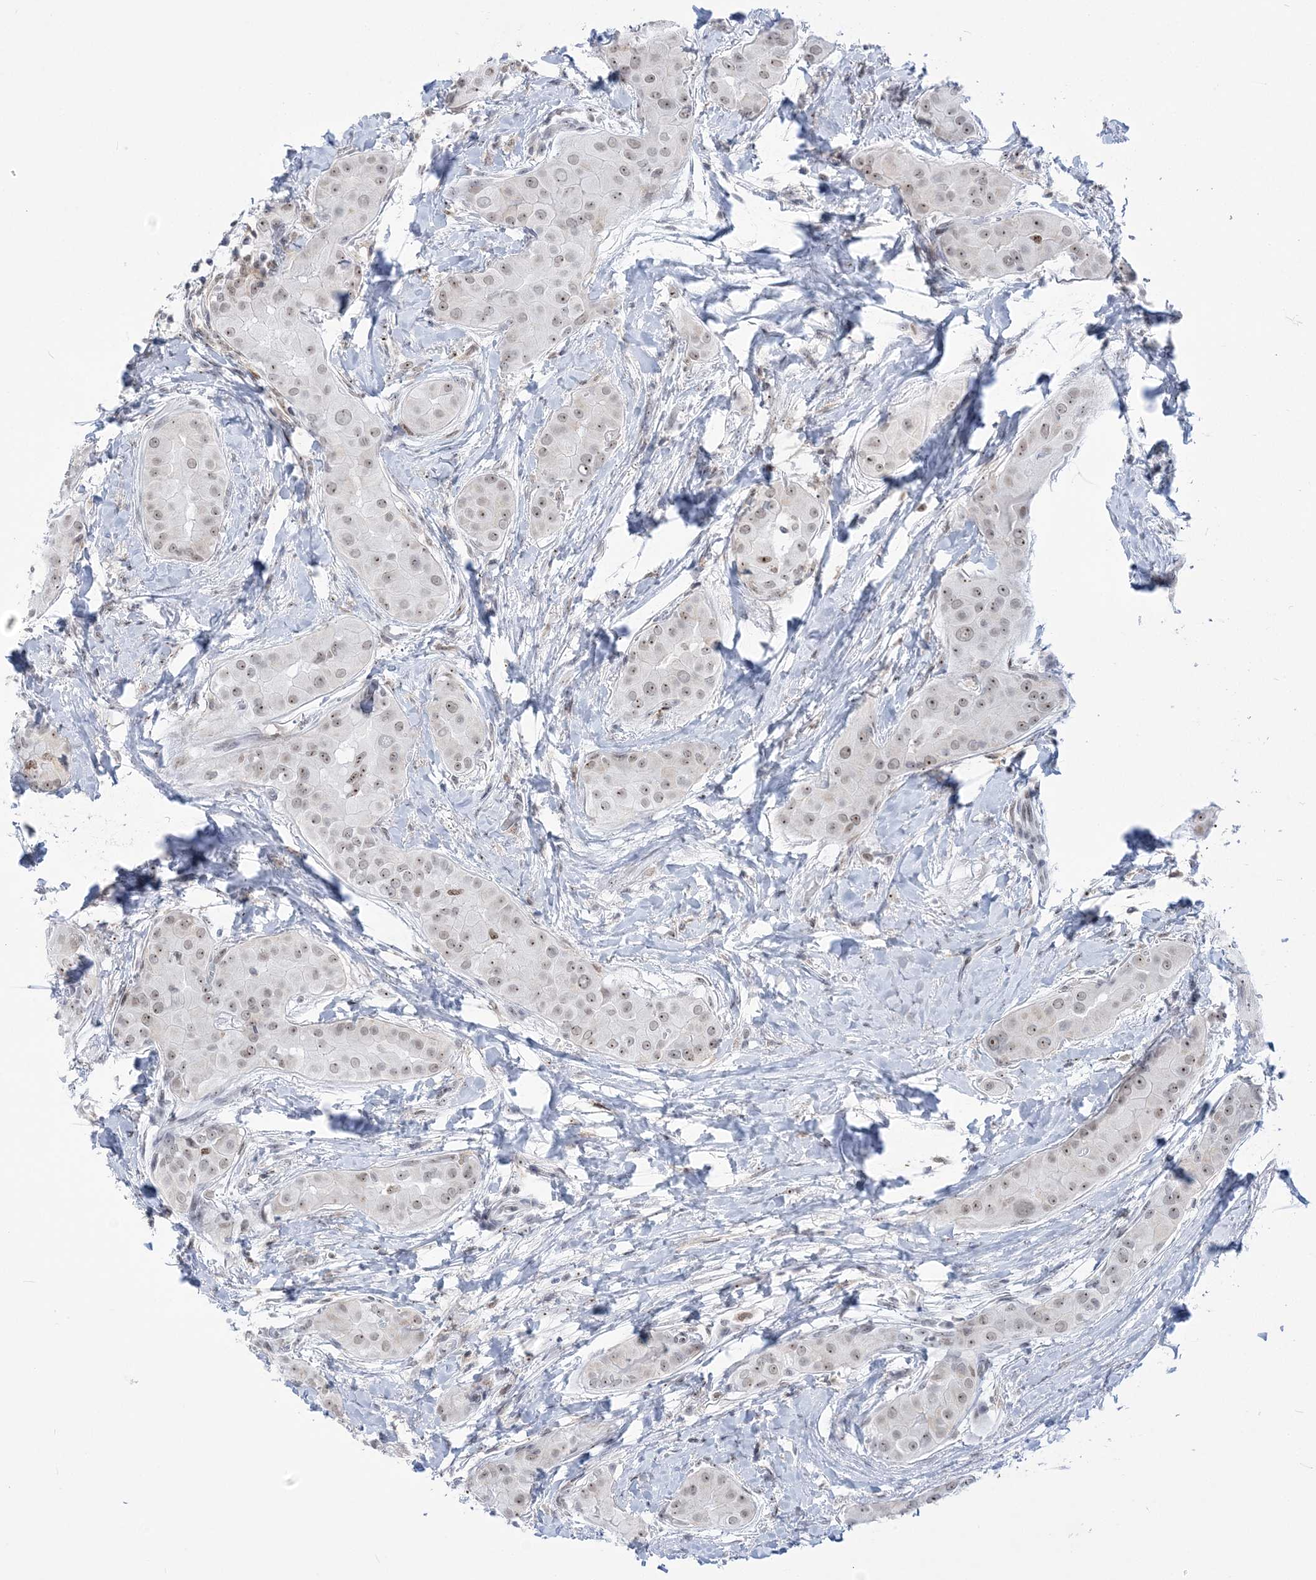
{"staining": {"intensity": "weak", "quantity": "25%-75%", "location": "nuclear"}, "tissue": "thyroid cancer", "cell_type": "Tumor cells", "image_type": "cancer", "snomed": [{"axis": "morphology", "description": "Papillary adenocarcinoma, NOS"}, {"axis": "topography", "description": "Thyroid gland"}], "caption": "Tumor cells exhibit weak nuclear expression in approximately 25%-75% of cells in papillary adenocarcinoma (thyroid).", "gene": "DDX21", "patient": {"sex": "male", "age": 33}}